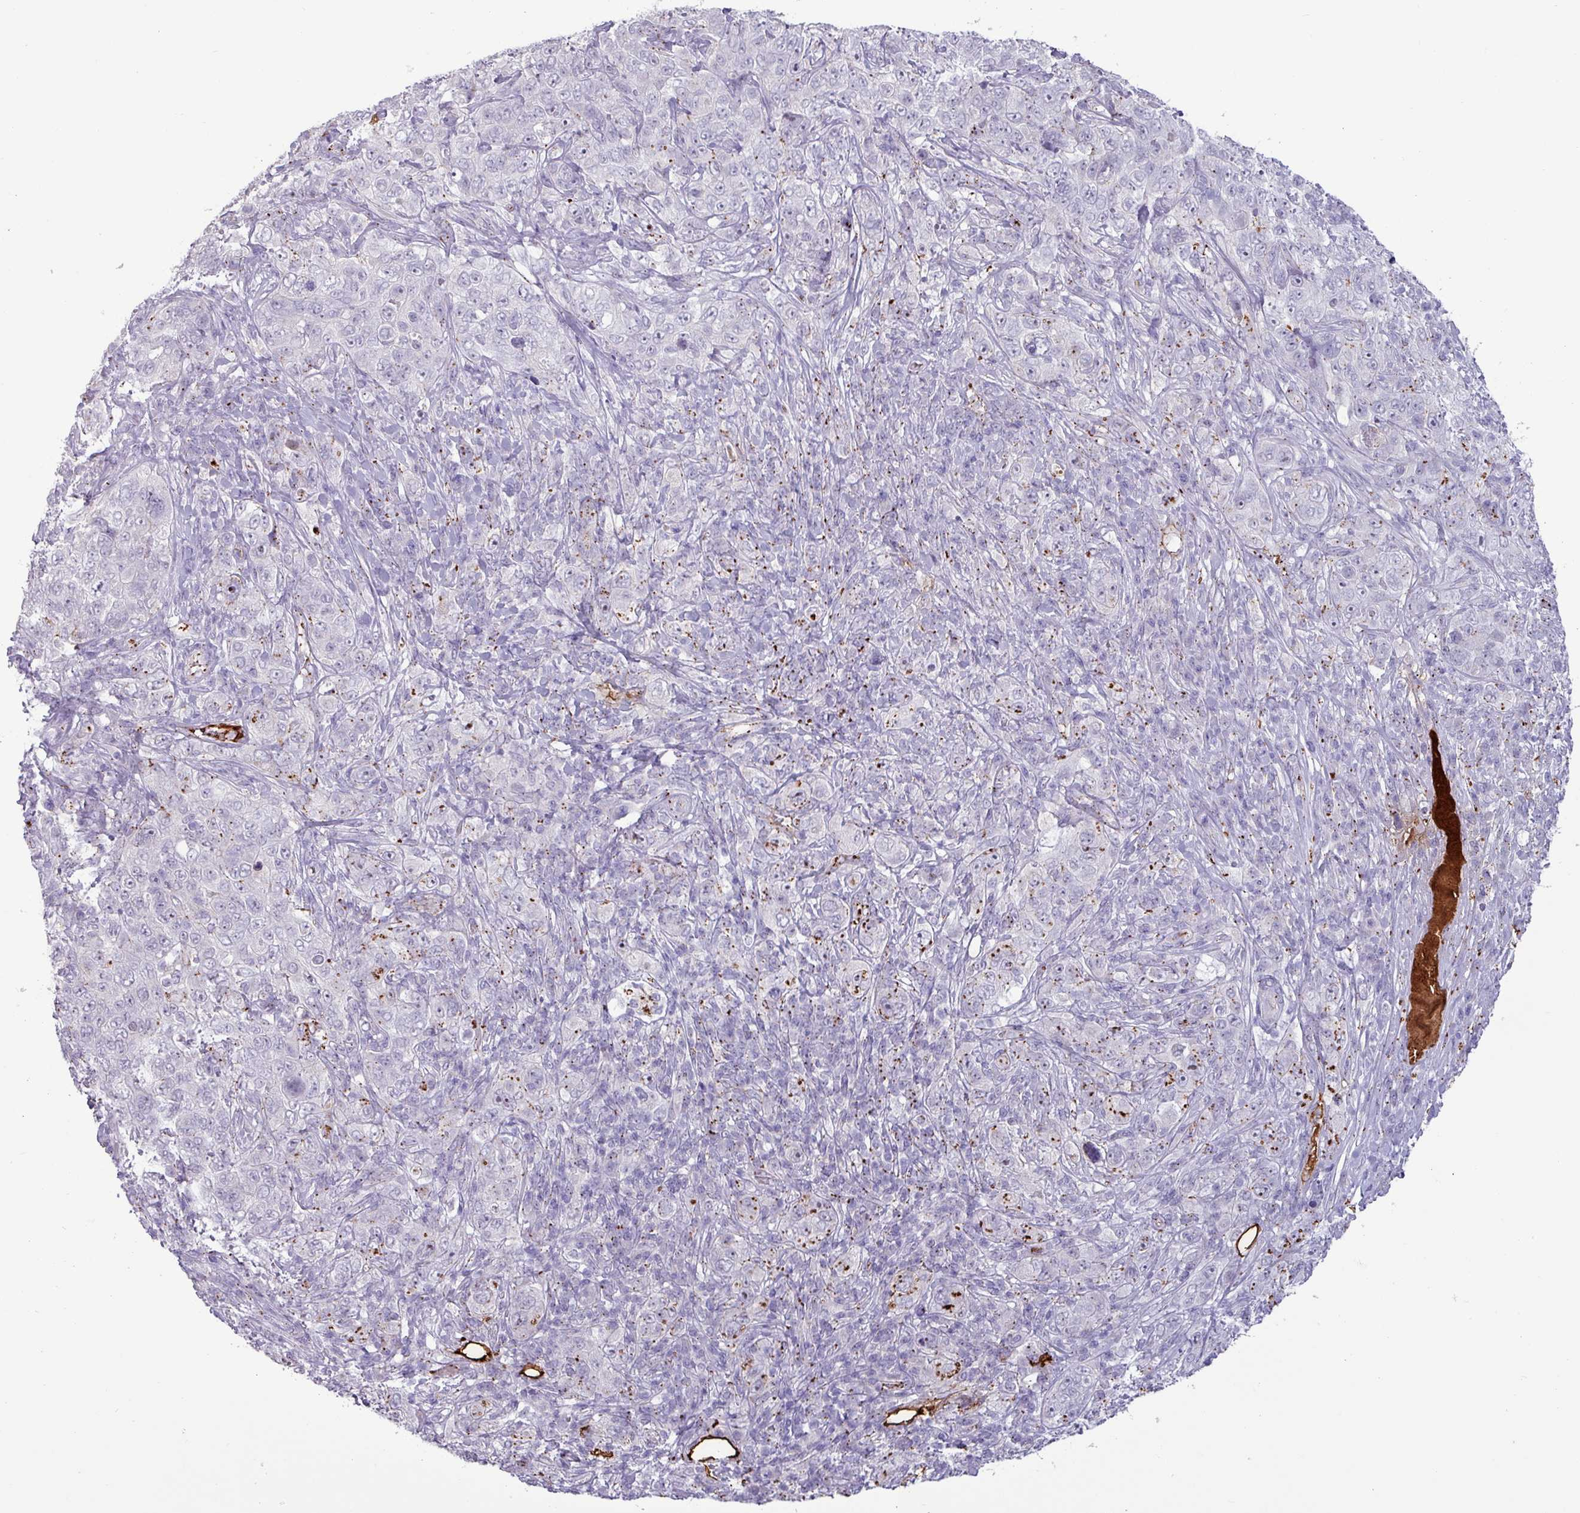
{"staining": {"intensity": "moderate", "quantity": "<25%", "location": "cytoplasmic/membranous"}, "tissue": "pancreatic cancer", "cell_type": "Tumor cells", "image_type": "cancer", "snomed": [{"axis": "morphology", "description": "Adenocarcinoma, NOS"}, {"axis": "topography", "description": "Pancreas"}], "caption": "IHC image of adenocarcinoma (pancreatic) stained for a protein (brown), which displays low levels of moderate cytoplasmic/membranous positivity in about <25% of tumor cells.", "gene": "PLIN2", "patient": {"sex": "male", "age": 68}}